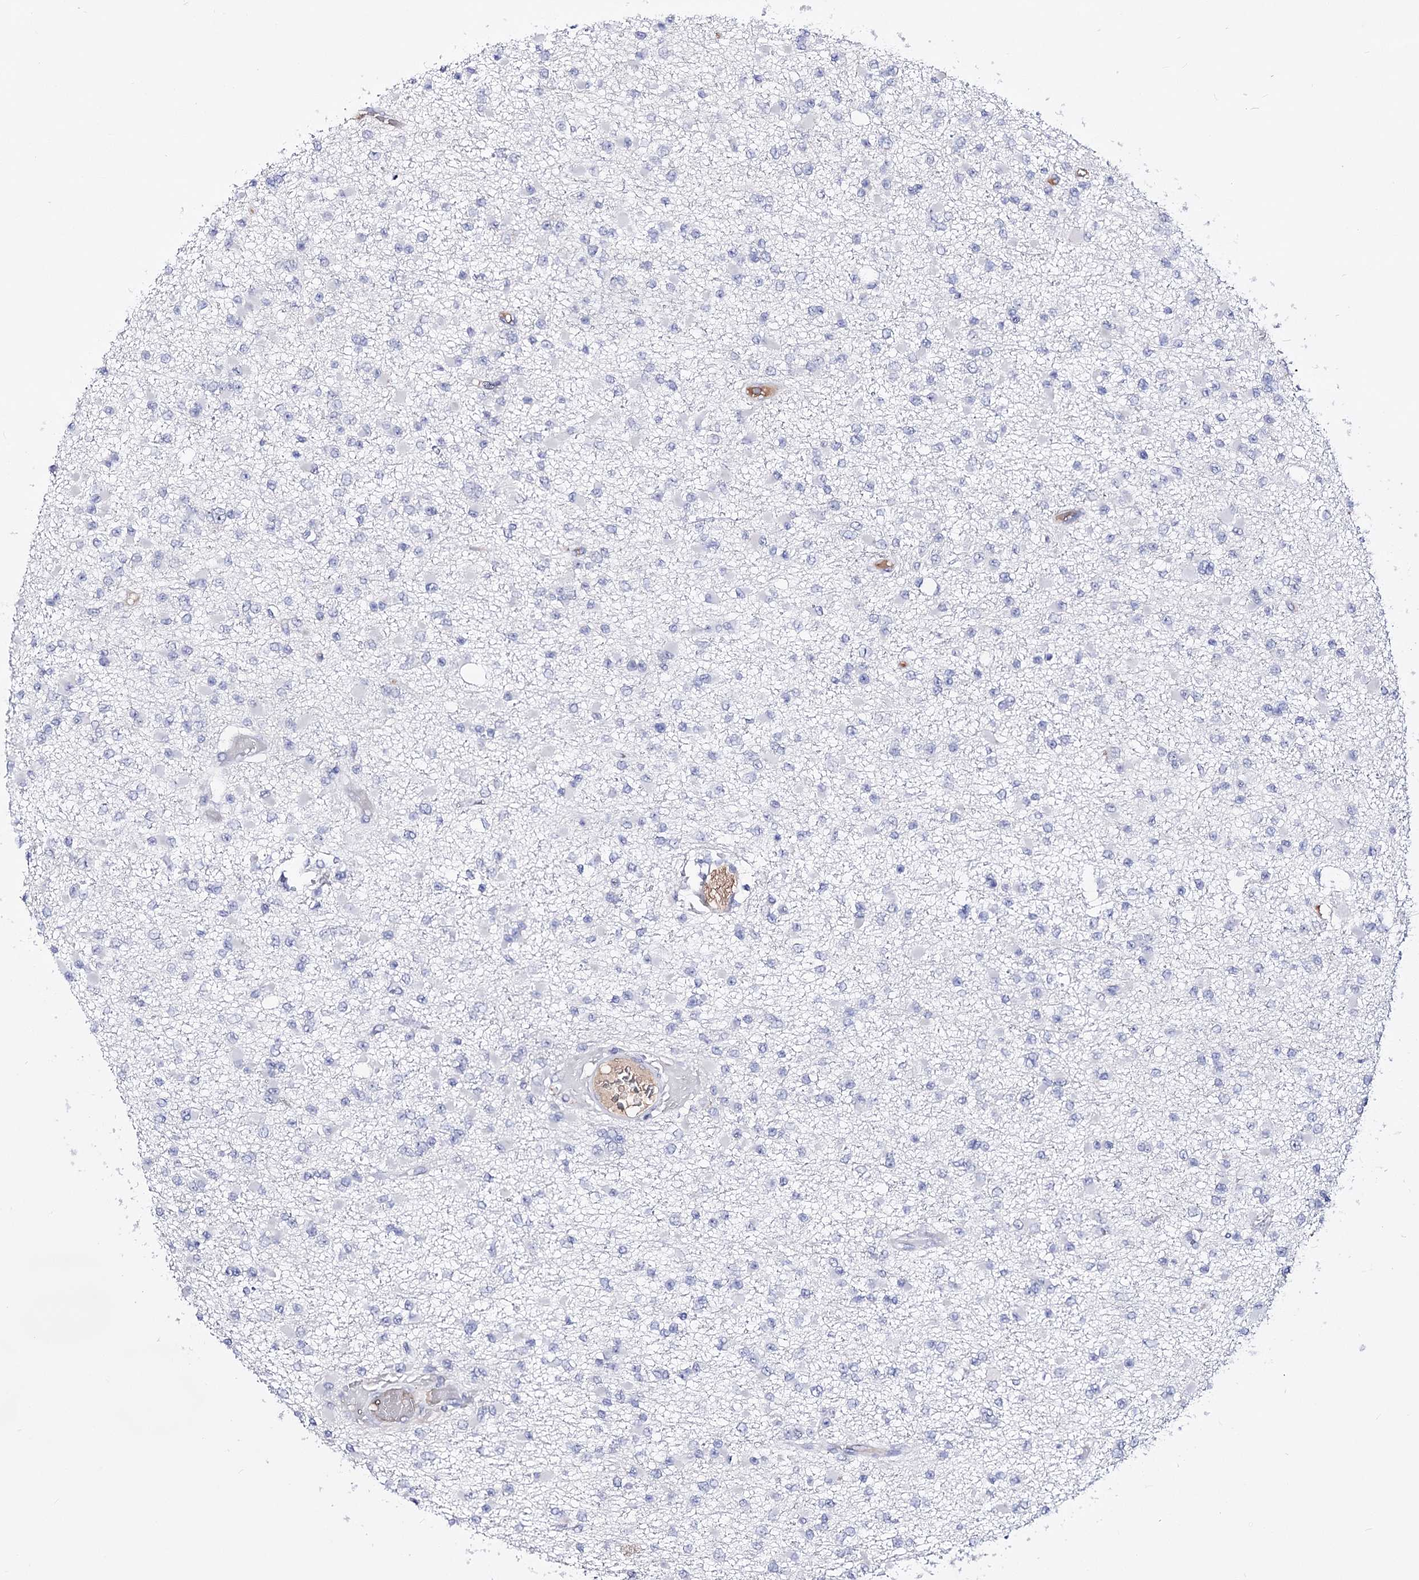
{"staining": {"intensity": "negative", "quantity": "none", "location": "none"}, "tissue": "glioma", "cell_type": "Tumor cells", "image_type": "cancer", "snomed": [{"axis": "morphology", "description": "Glioma, malignant, Low grade"}, {"axis": "topography", "description": "Brain"}], "caption": "IHC of malignant glioma (low-grade) shows no staining in tumor cells. (DAB IHC with hematoxylin counter stain).", "gene": "PCGF5", "patient": {"sex": "female", "age": 22}}